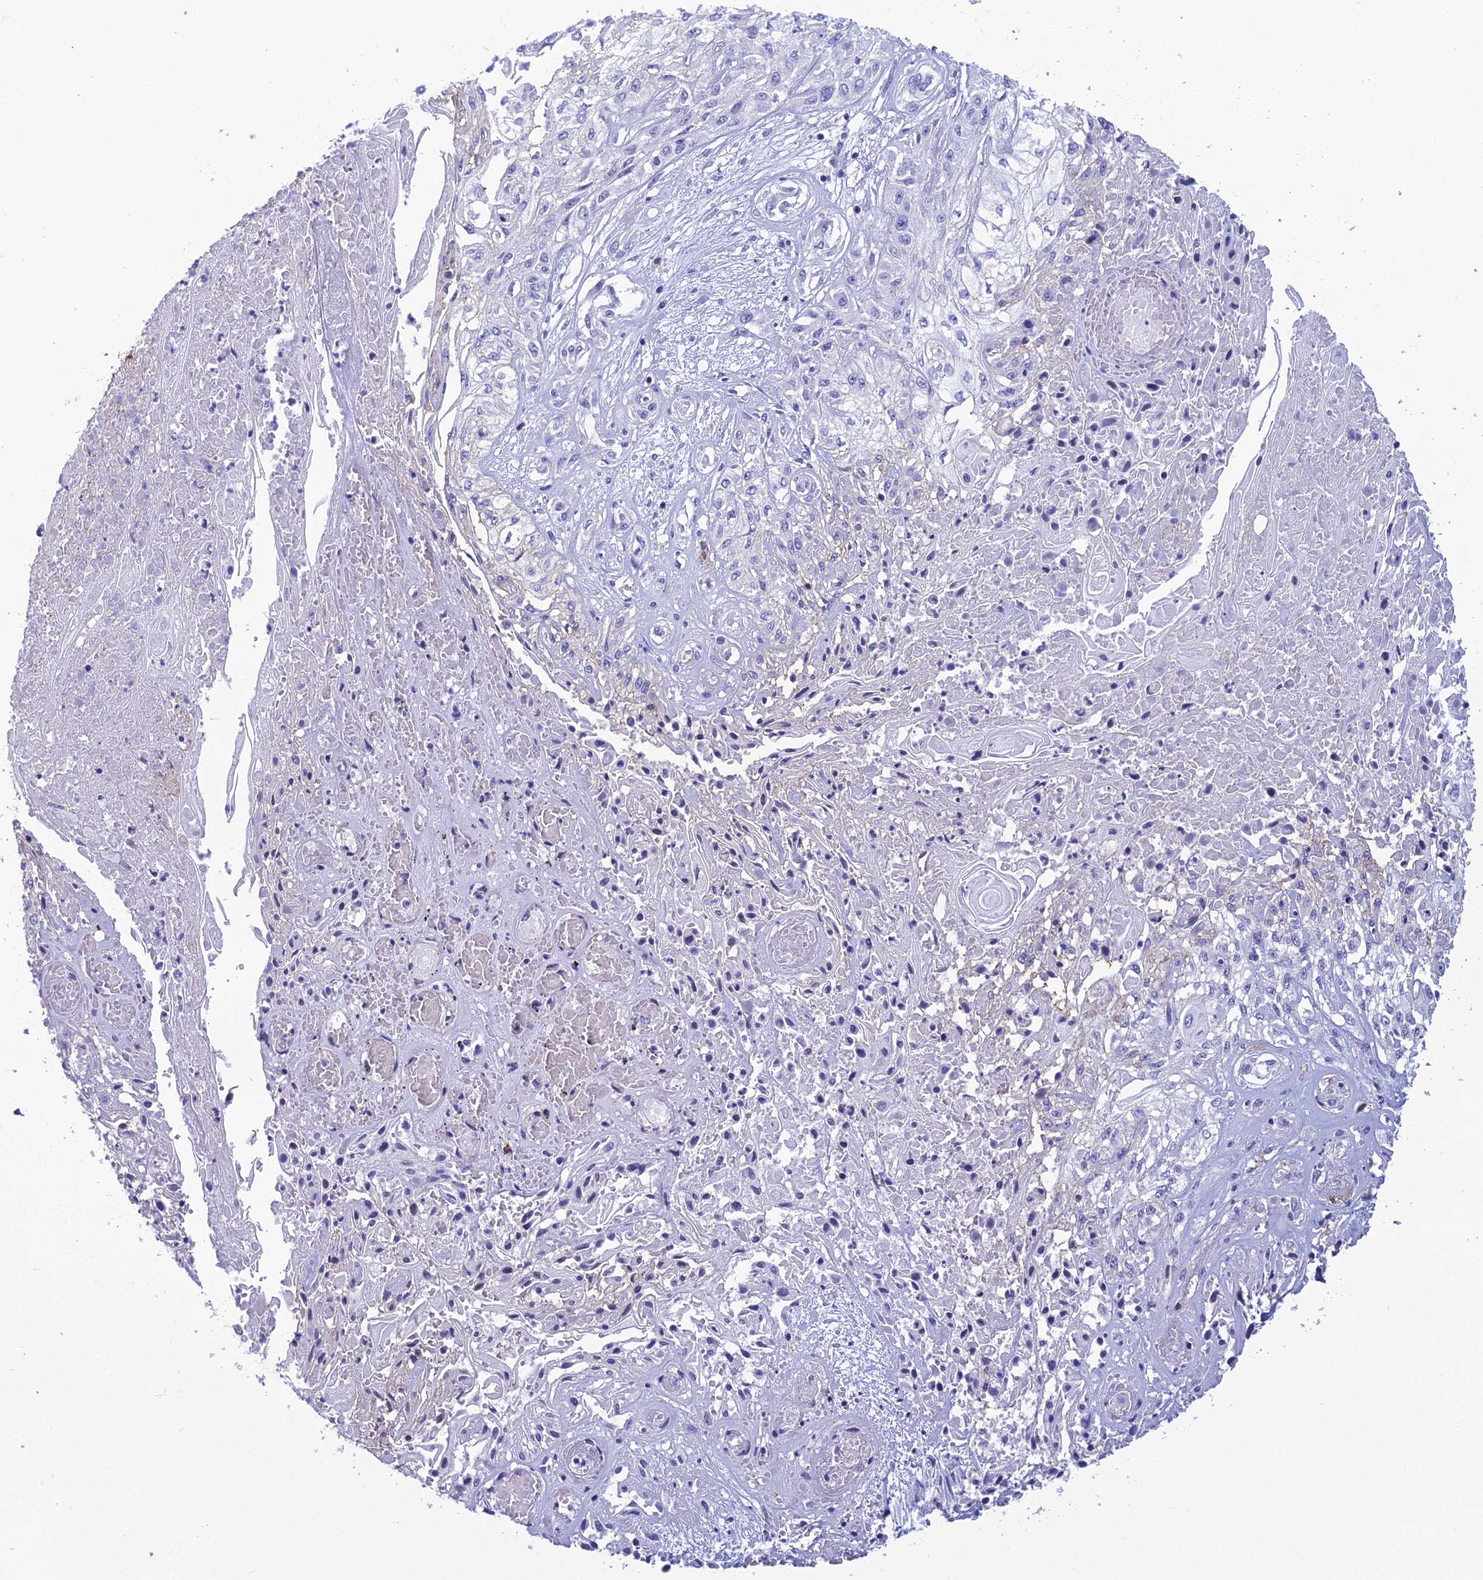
{"staining": {"intensity": "negative", "quantity": "none", "location": "none"}, "tissue": "skin cancer", "cell_type": "Tumor cells", "image_type": "cancer", "snomed": [{"axis": "morphology", "description": "Squamous cell carcinoma, NOS"}, {"axis": "morphology", "description": "Squamous cell carcinoma, metastatic, NOS"}, {"axis": "topography", "description": "Skin"}, {"axis": "topography", "description": "Lymph node"}], "caption": "Human skin metastatic squamous cell carcinoma stained for a protein using immunohistochemistry (IHC) displays no expression in tumor cells.", "gene": "CRB2", "patient": {"sex": "male", "age": 75}}